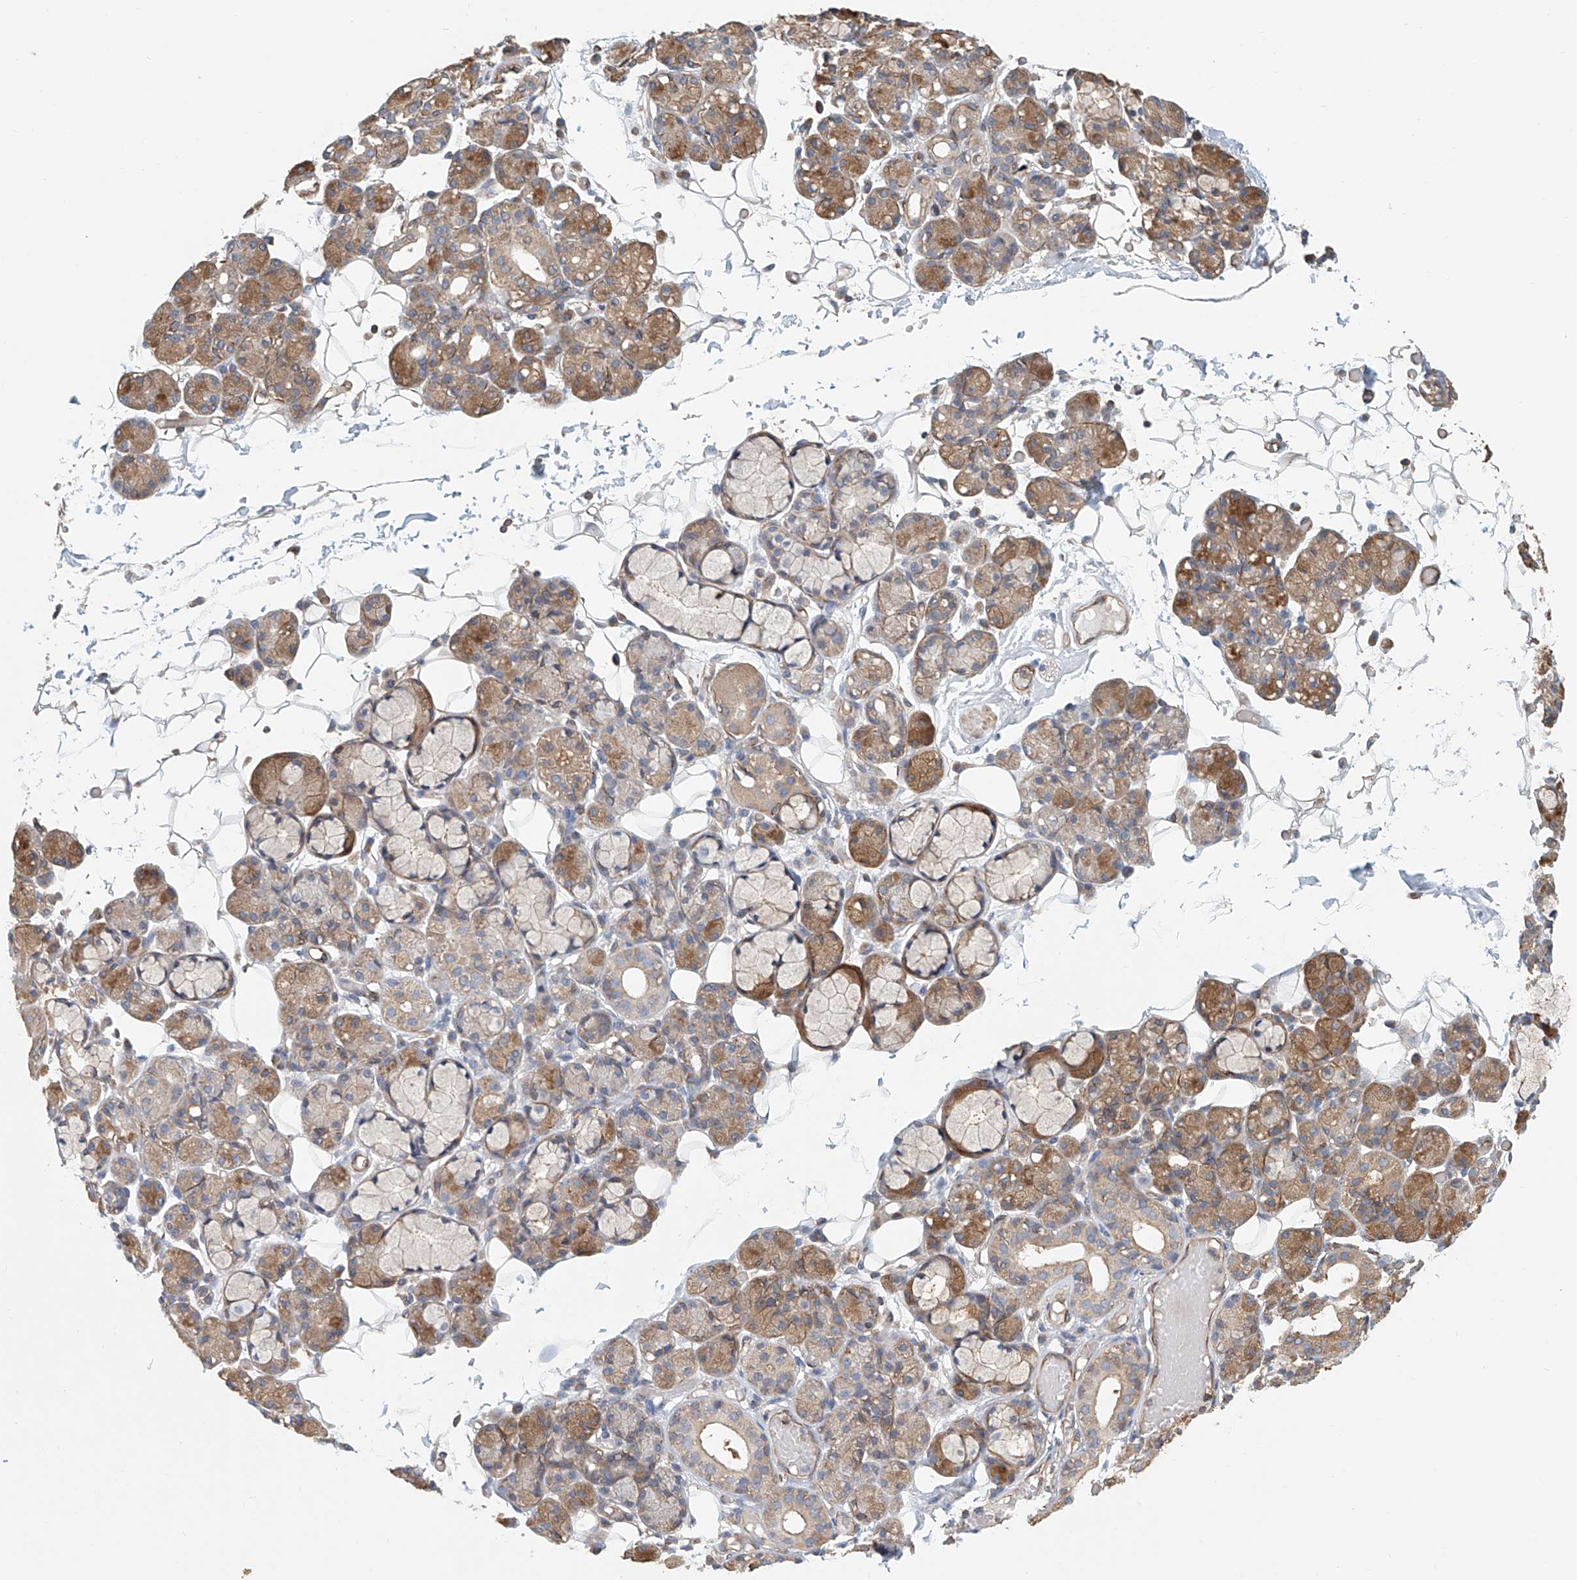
{"staining": {"intensity": "moderate", "quantity": "25%-75%", "location": "cytoplasmic/membranous"}, "tissue": "salivary gland", "cell_type": "Glandular cells", "image_type": "normal", "snomed": [{"axis": "morphology", "description": "Normal tissue, NOS"}, {"axis": "topography", "description": "Salivary gland"}], "caption": "IHC photomicrograph of unremarkable salivary gland stained for a protein (brown), which shows medium levels of moderate cytoplasmic/membranous expression in approximately 25%-75% of glandular cells.", "gene": "FRYL", "patient": {"sex": "male", "age": 63}}